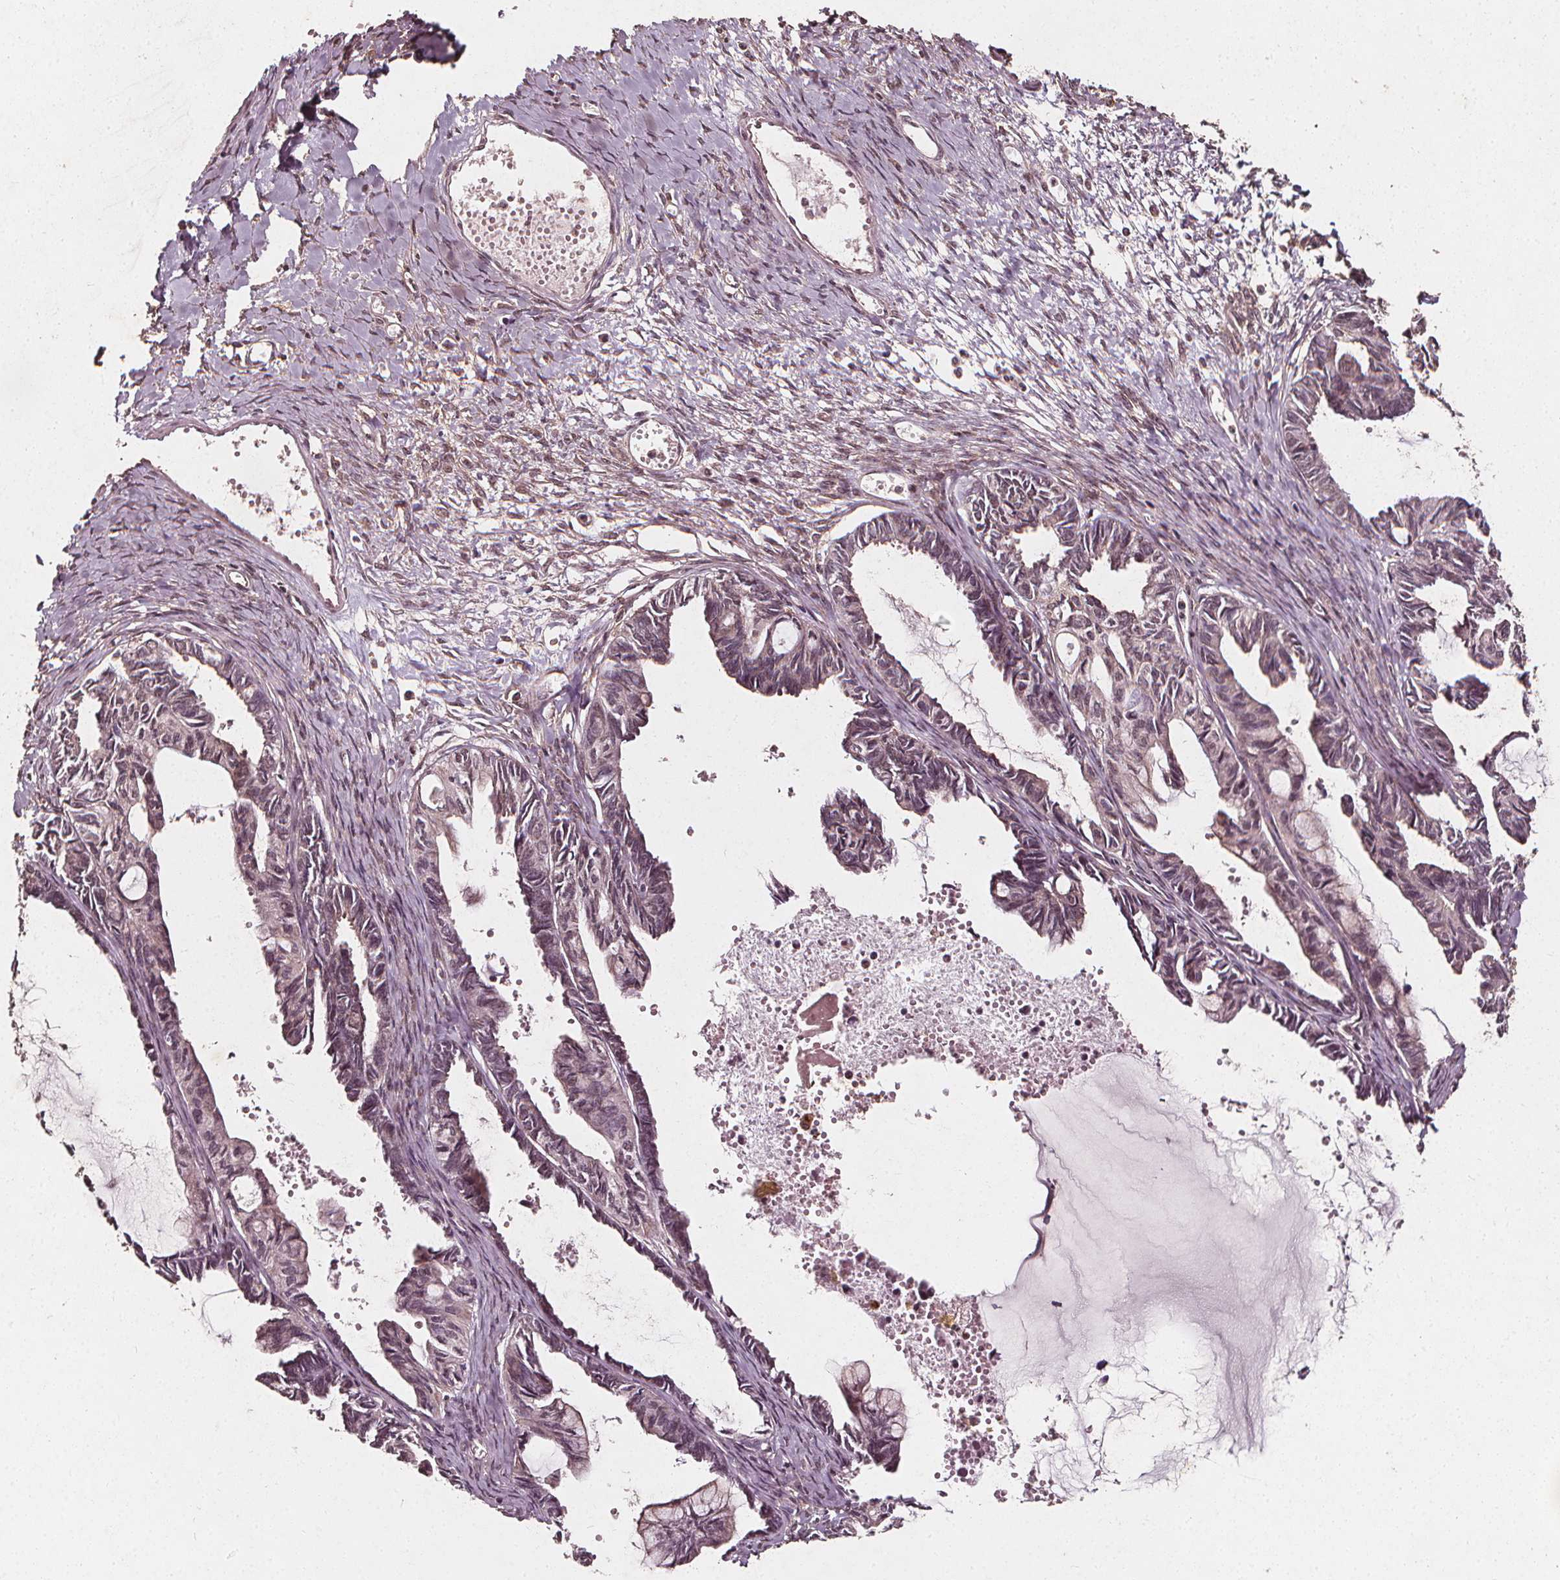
{"staining": {"intensity": "weak", "quantity": "<25%", "location": "cytoplasmic/membranous"}, "tissue": "ovarian cancer", "cell_type": "Tumor cells", "image_type": "cancer", "snomed": [{"axis": "morphology", "description": "Cystadenocarcinoma, mucinous, NOS"}, {"axis": "topography", "description": "Ovary"}], "caption": "IHC of mucinous cystadenocarcinoma (ovarian) reveals no positivity in tumor cells.", "gene": "ABCA1", "patient": {"sex": "female", "age": 61}}